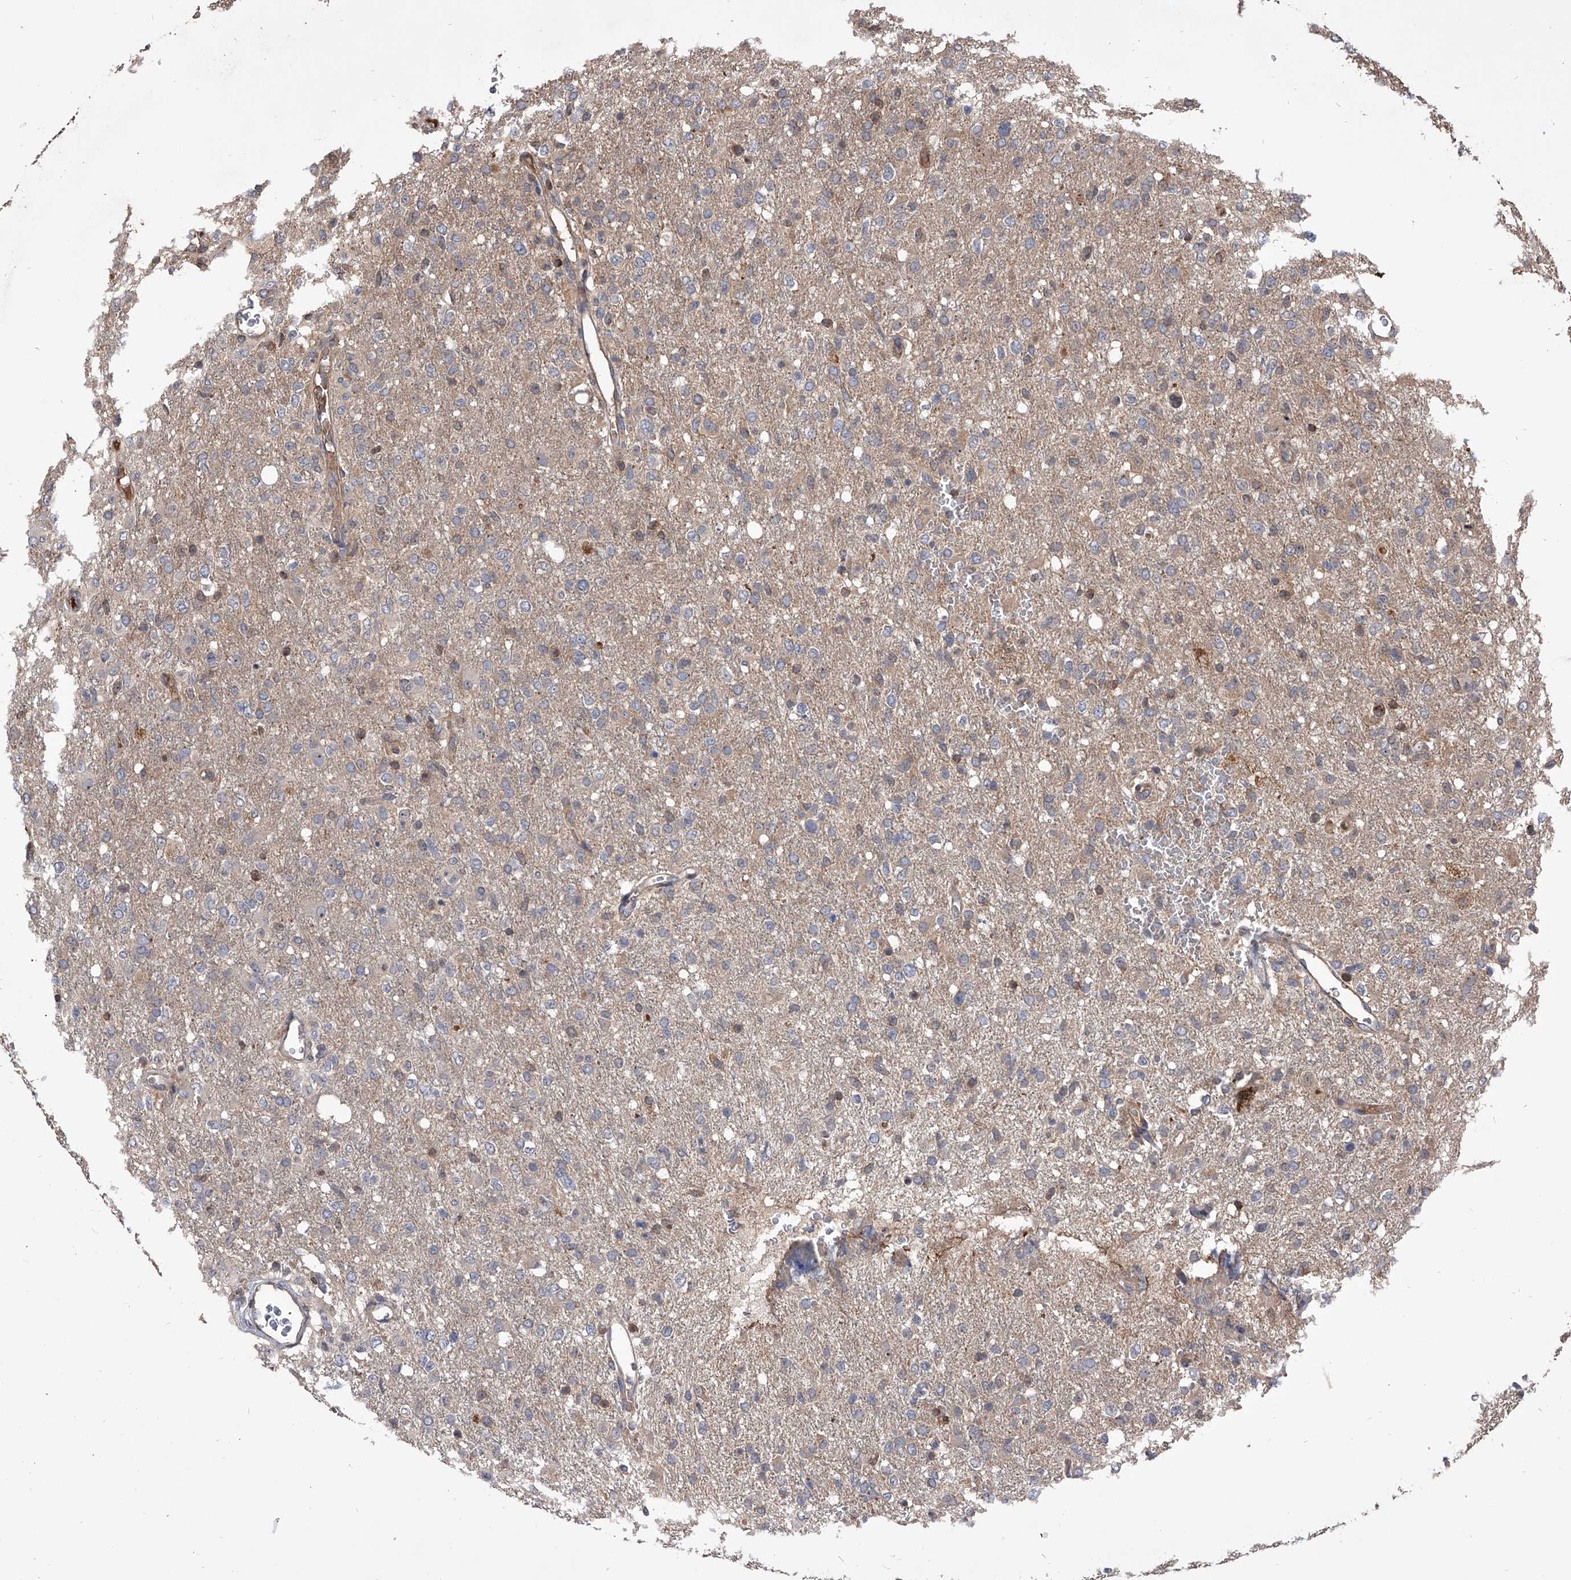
{"staining": {"intensity": "weak", "quantity": "<25%", "location": "cytoplasmic/membranous"}, "tissue": "glioma", "cell_type": "Tumor cells", "image_type": "cancer", "snomed": [{"axis": "morphology", "description": "Glioma, malignant, High grade"}, {"axis": "topography", "description": "Brain"}], "caption": "Tumor cells show no significant protein positivity in glioma.", "gene": "CUL7", "patient": {"sex": "female", "age": 57}}